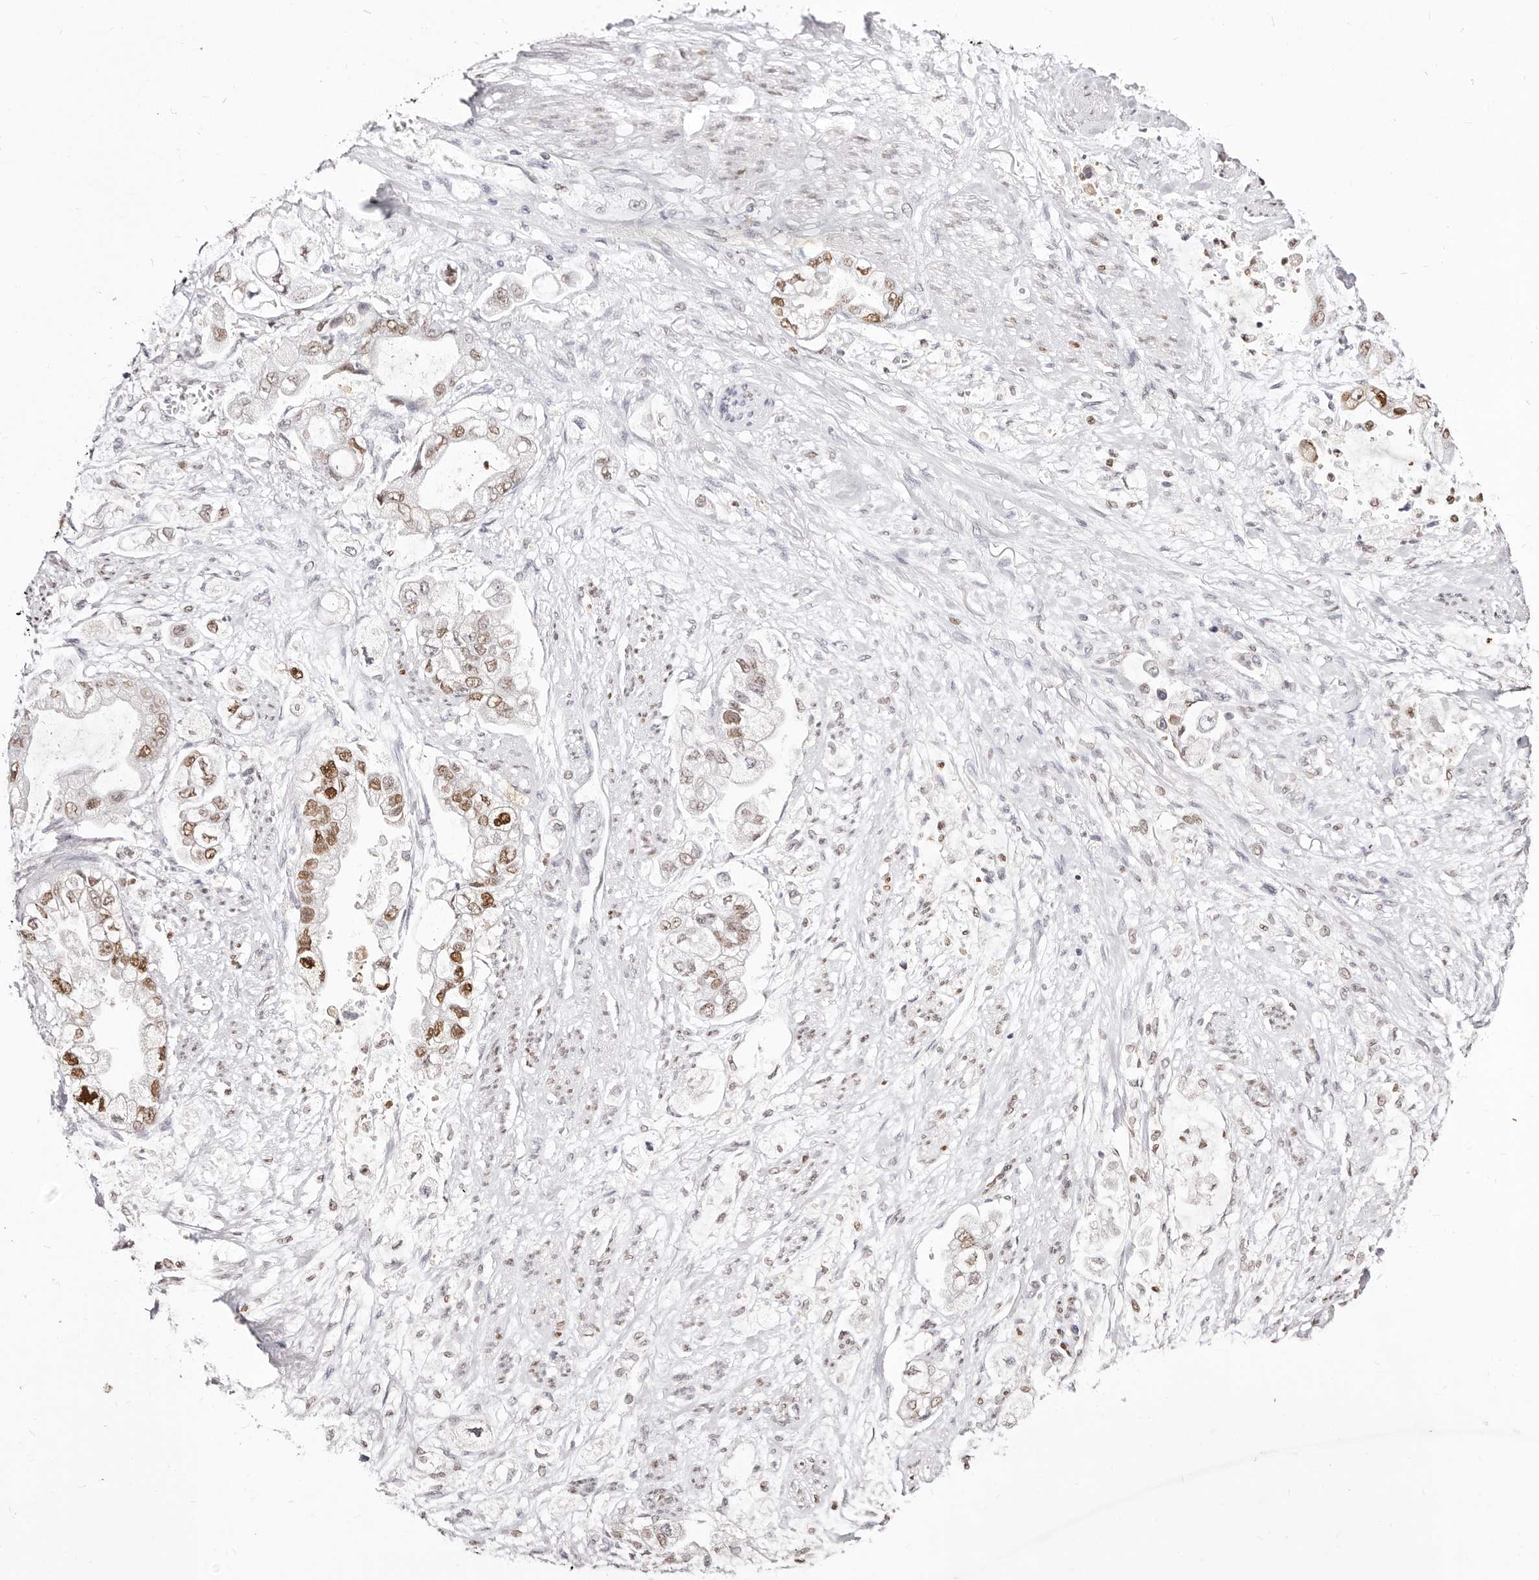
{"staining": {"intensity": "moderate", "quantity": ">75%", "location": "nuclear"}, "tissue": "stomach cancer", "cell_type": "Tumor cells", "image_type": "cancer", "snomed": [{"axis": "morphology", "description": "Adenocarcinoma, NOS"}, {"axis": "topography", "description": "Stomach"}], "caption": "High-magnification brightfield microscopy of stomach cancer (adenocarcinoma) stained with DAB (3,3'-diaminobenzidine) (brown) and counterstained with hematoxylin (blue). tumor cells exhibit moderate nuclear expression is appreciated in approximately>75% of cells. (DAB (3,3'-diaminobenzidine) = brown stain, brightfield microscopy at high magnification).", "gene": "TKT", "patient": {"sex": "male", "age": 62}}